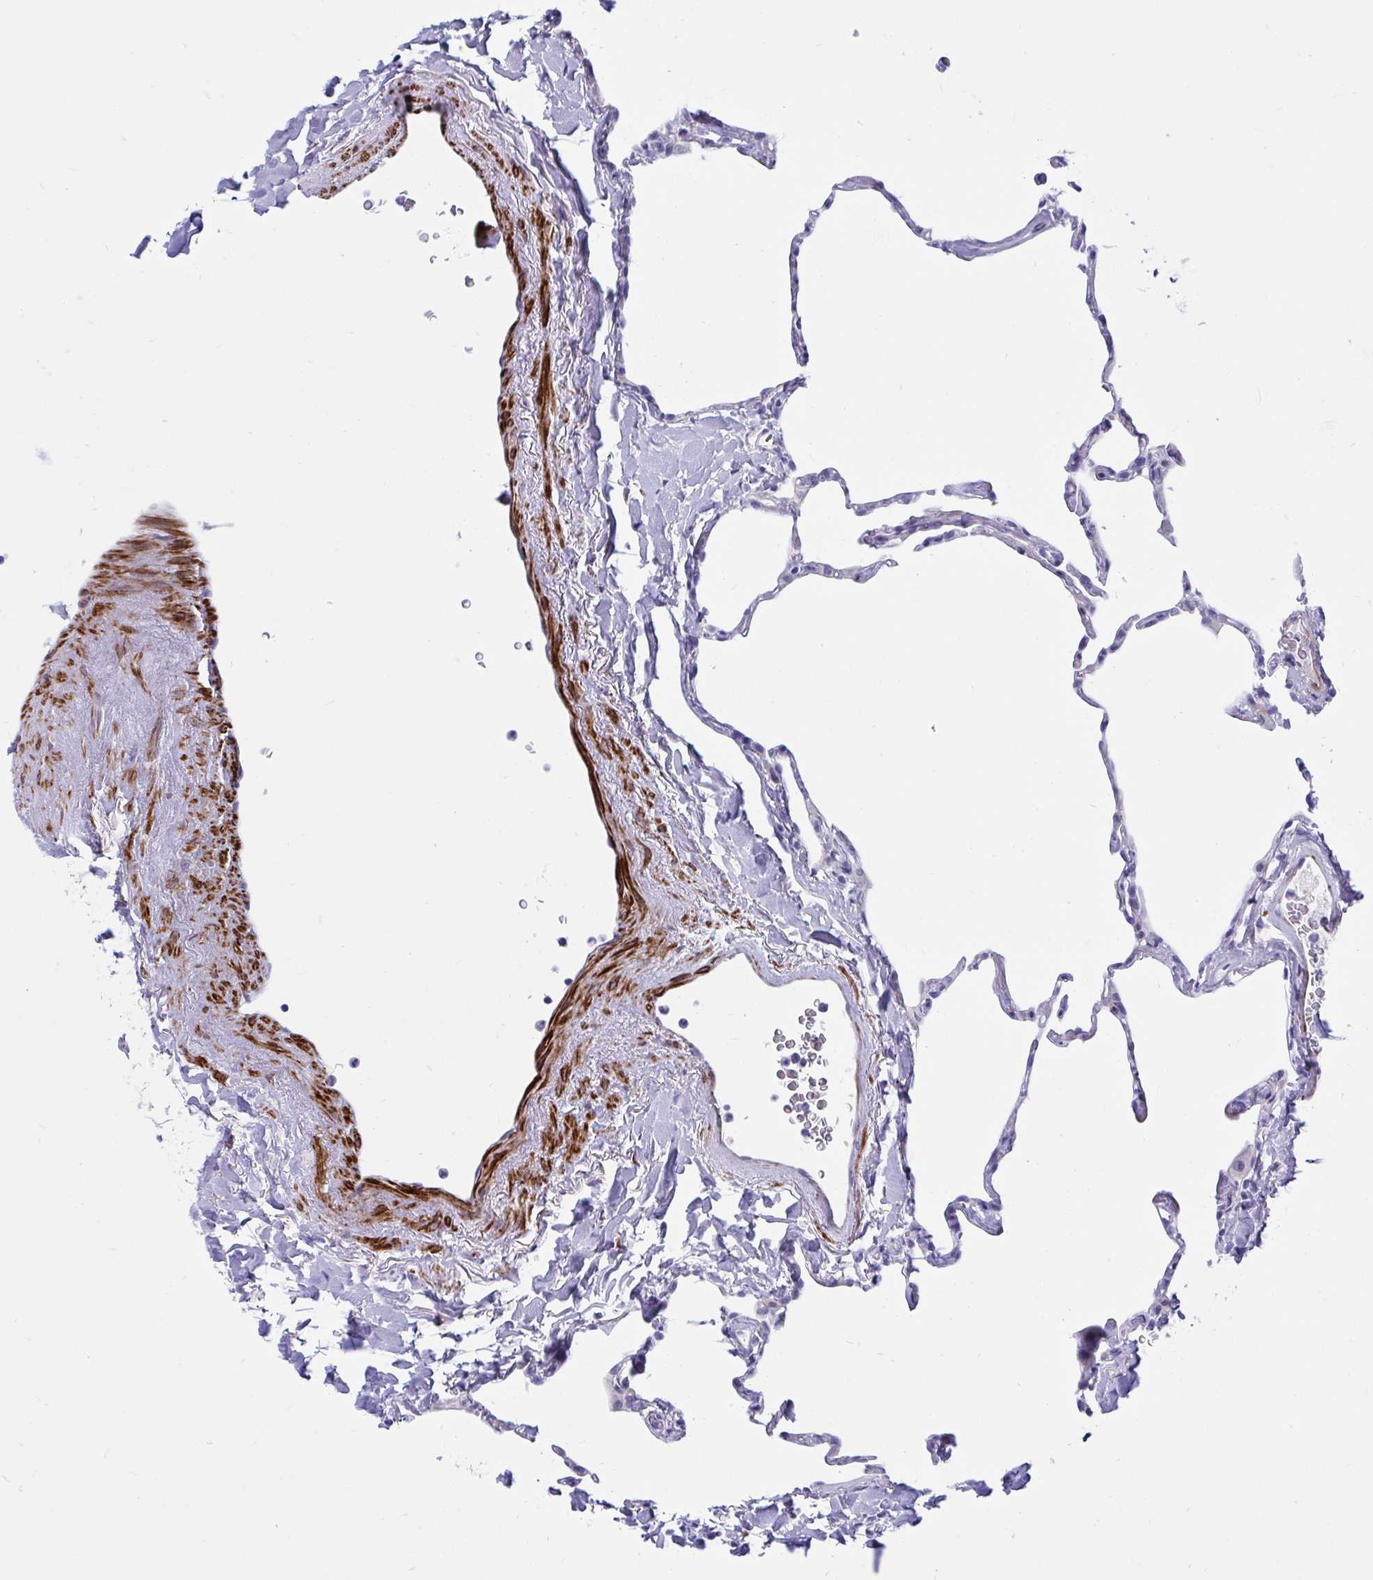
{"staining": {"intensity": "negative", "quantity": "none", "location": "none"}, "tissue": "lung", "cell_type": "Alveolar cells", "image_type": "normal", "snomed": [{"axis": "morphology", "description": "Normal tissue, NOS"}, {"axis": "topography", "description": "Lung"}], "caption": "Lung stained for a protein using IHC exhibits no expression alveolar cells.", "gene": "GRXCR2", "patient": {"sex": "male", "age": 65}}